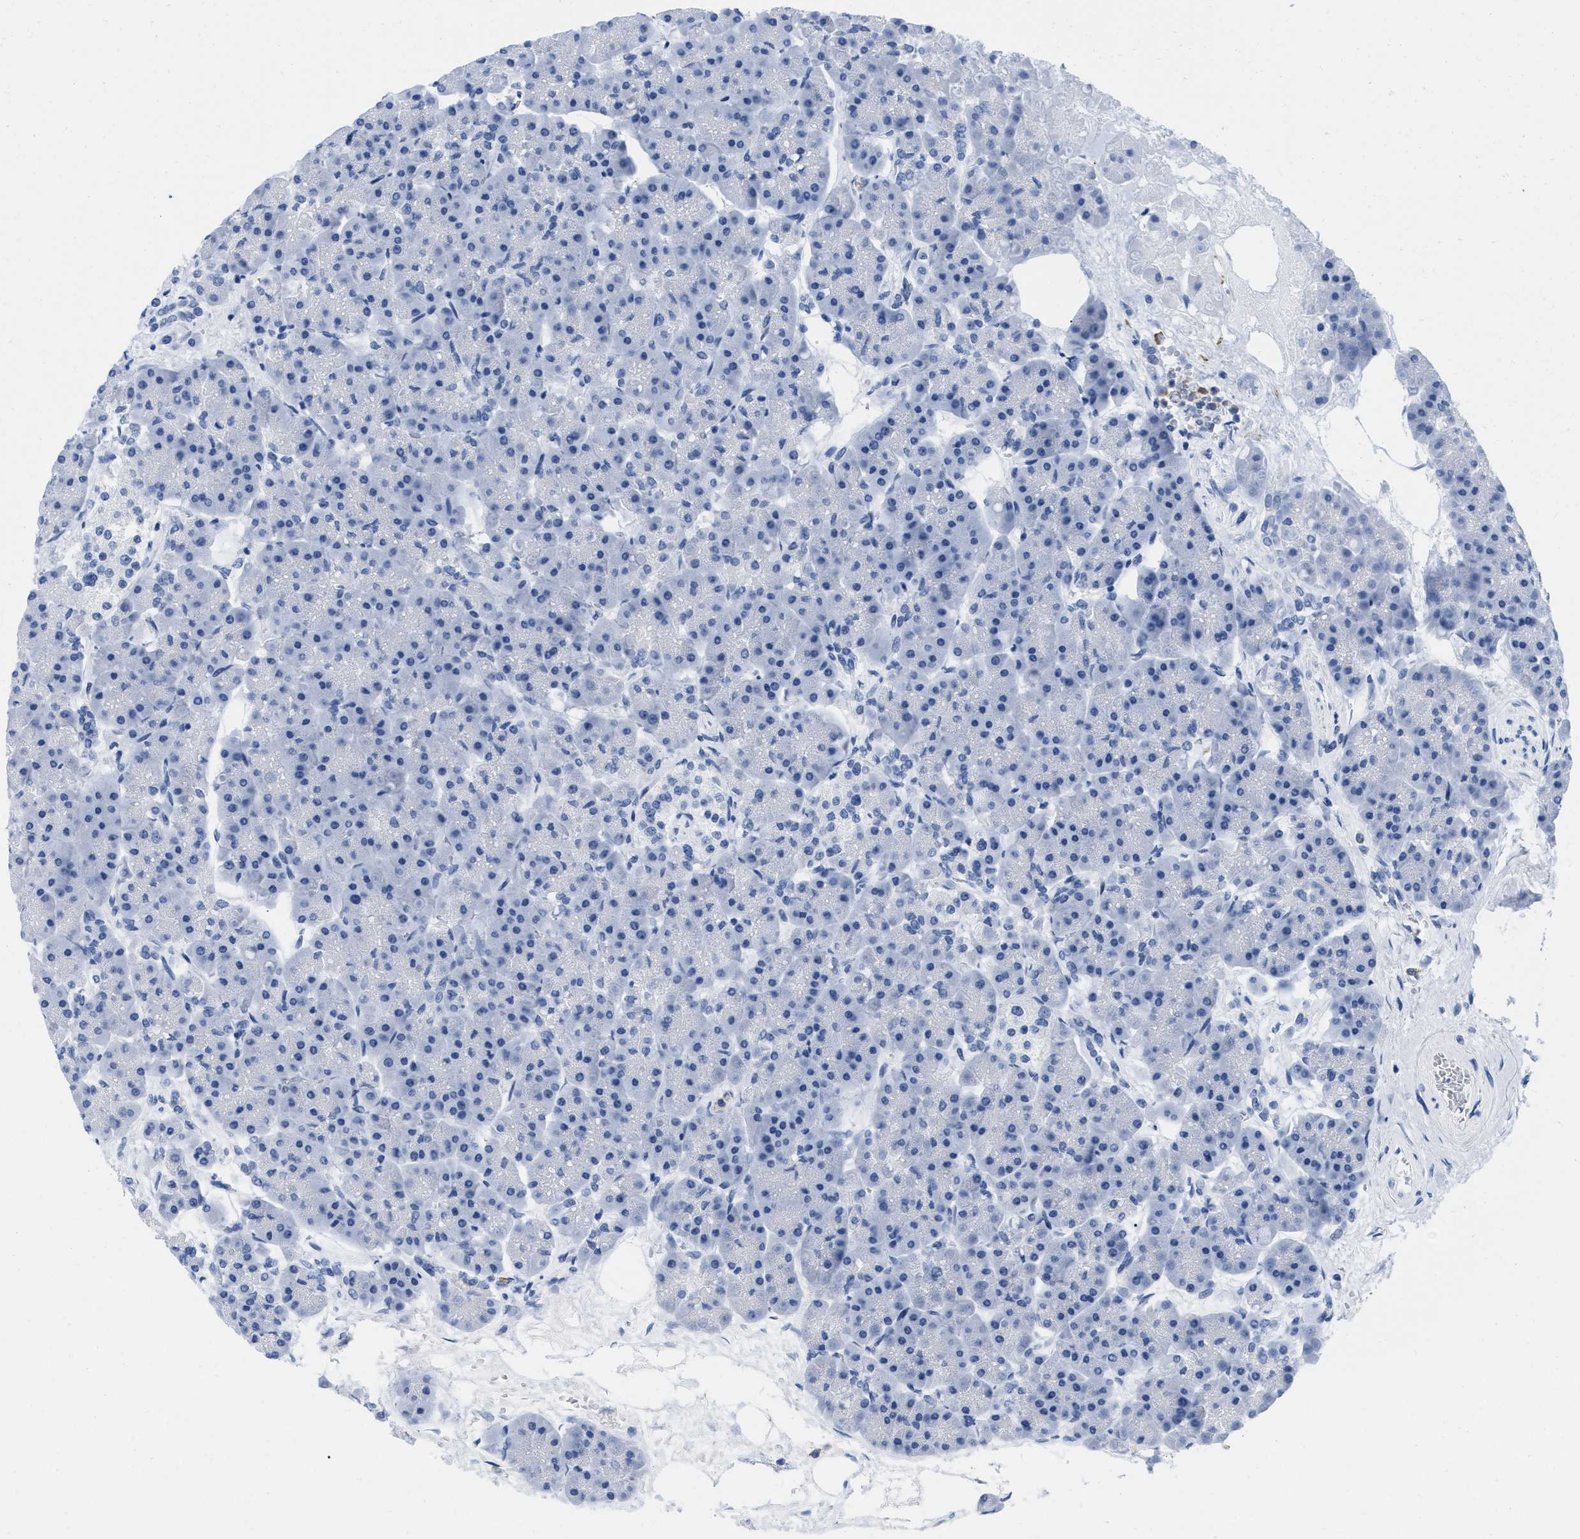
{"staining": {"intensity": "negative", "quantity": "none", "location": "none"}, "tissue": "pancreas", "cell_type": "Exocrine glandular cells", "image_type": "normal", "snomed": [{"axis": "morphology", "description": "Normal tissue, NOS"}, {"axis": "topography", "description": "Pancreas"}], "caption": "This image is of normal pancreas stained with immunohistochemistry (IHC) to label a protein in brown with the nuclei are counter-stained blue. There is no positivity in exocrine glandular cells.", "gene": "CR1", "patient": {"sex": "female", "age": 70}}